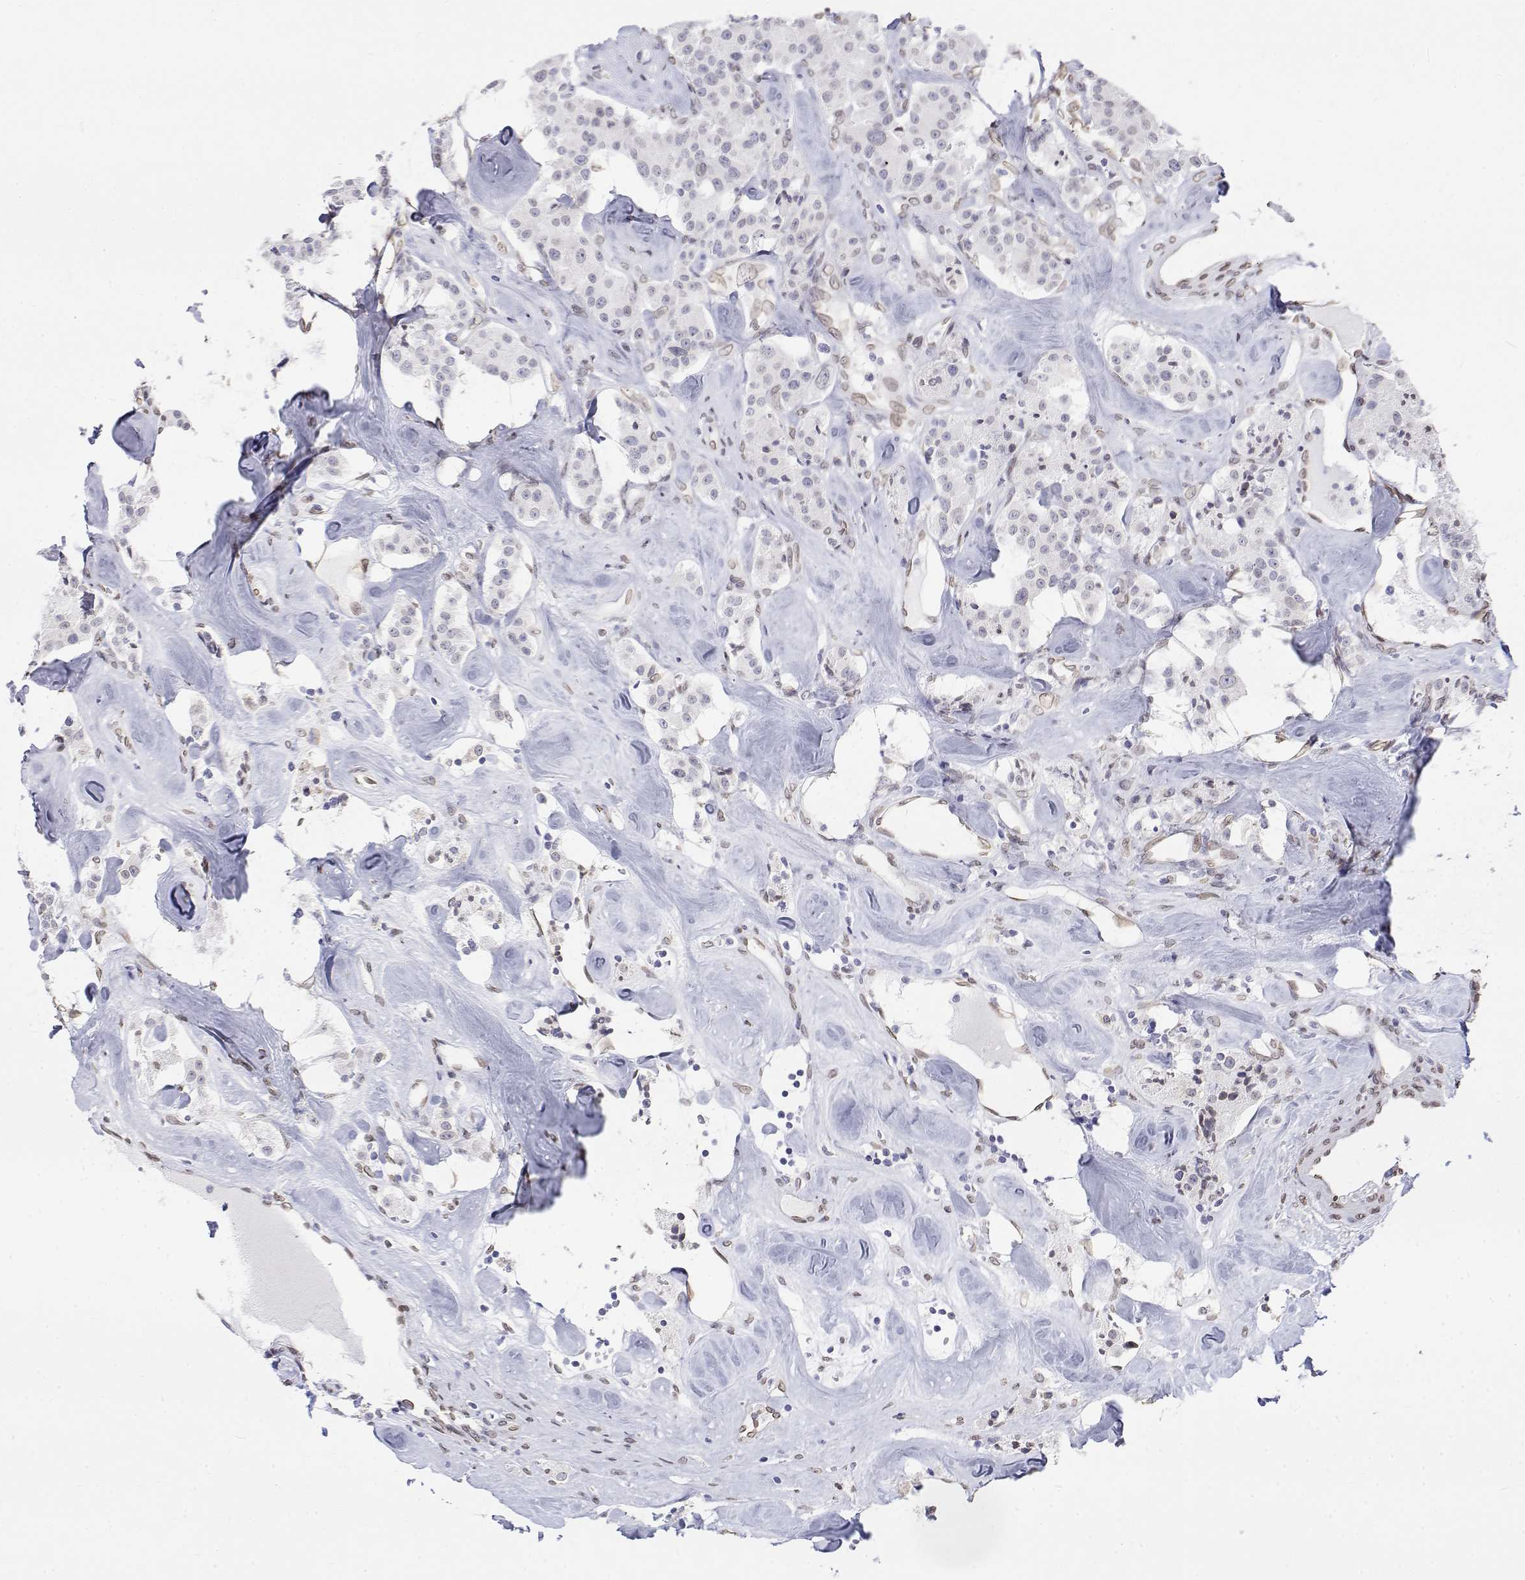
{"staining": {"intensity": "negative", "quantity": "none", "location": "none"}, "tissue": "carcinoid", "cell_type": "Tumor cells", "image_type": "cancer", "snomed": [{"axis": "morphology", "description": "Carcinoid, malignant, NOS"}, {"axis": "topography", "description": "Pancreas"}], "caption": "Immunohistochemistry micrograph of neoplastic tissue: carcinoid (malignant) stained with DAB displays no significant protein staining in tumor cells.", "gene": "ZNF532", "patient": {"sex": "male", "age": 41}}